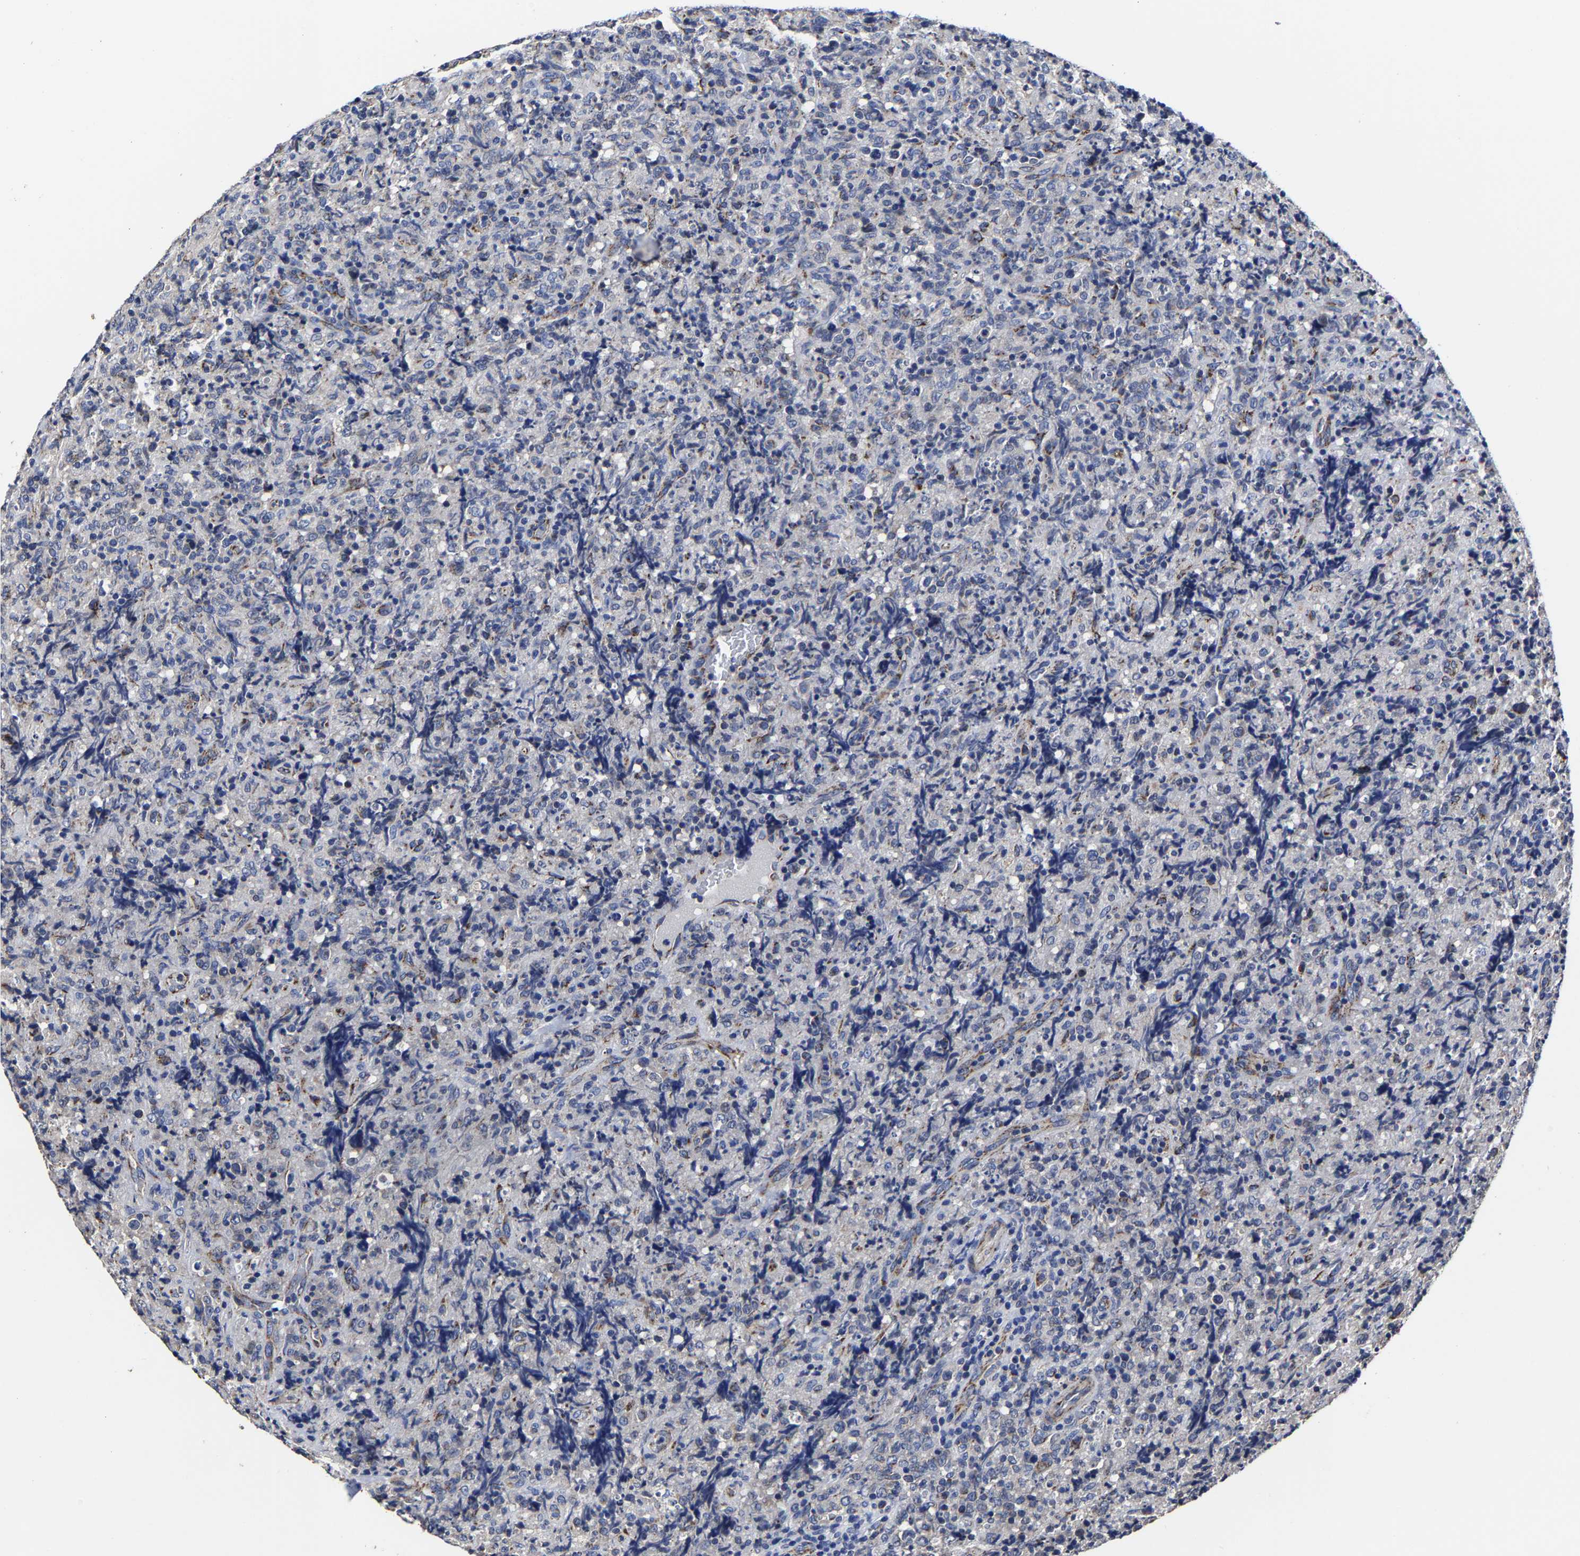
{"staining": {"intensity": "negative", "quantity": "none", "location": "none"}, "tissue": "lymphoma", "cell_type": "Tumor cells", "image_type": "cancer", "snomed": [{"axis": "morphology", "description": "Malignant lymphoma, non-Hodgkin's type, High grade"}, {"axis": "topography", "description": "Tonsil"}], "caption": "Immunohistochemical staining of human lymphoma exhibits no significant positivity in tumor cells.", "gene": "AASS", "patient": {"sex": "female", "age": 36}}